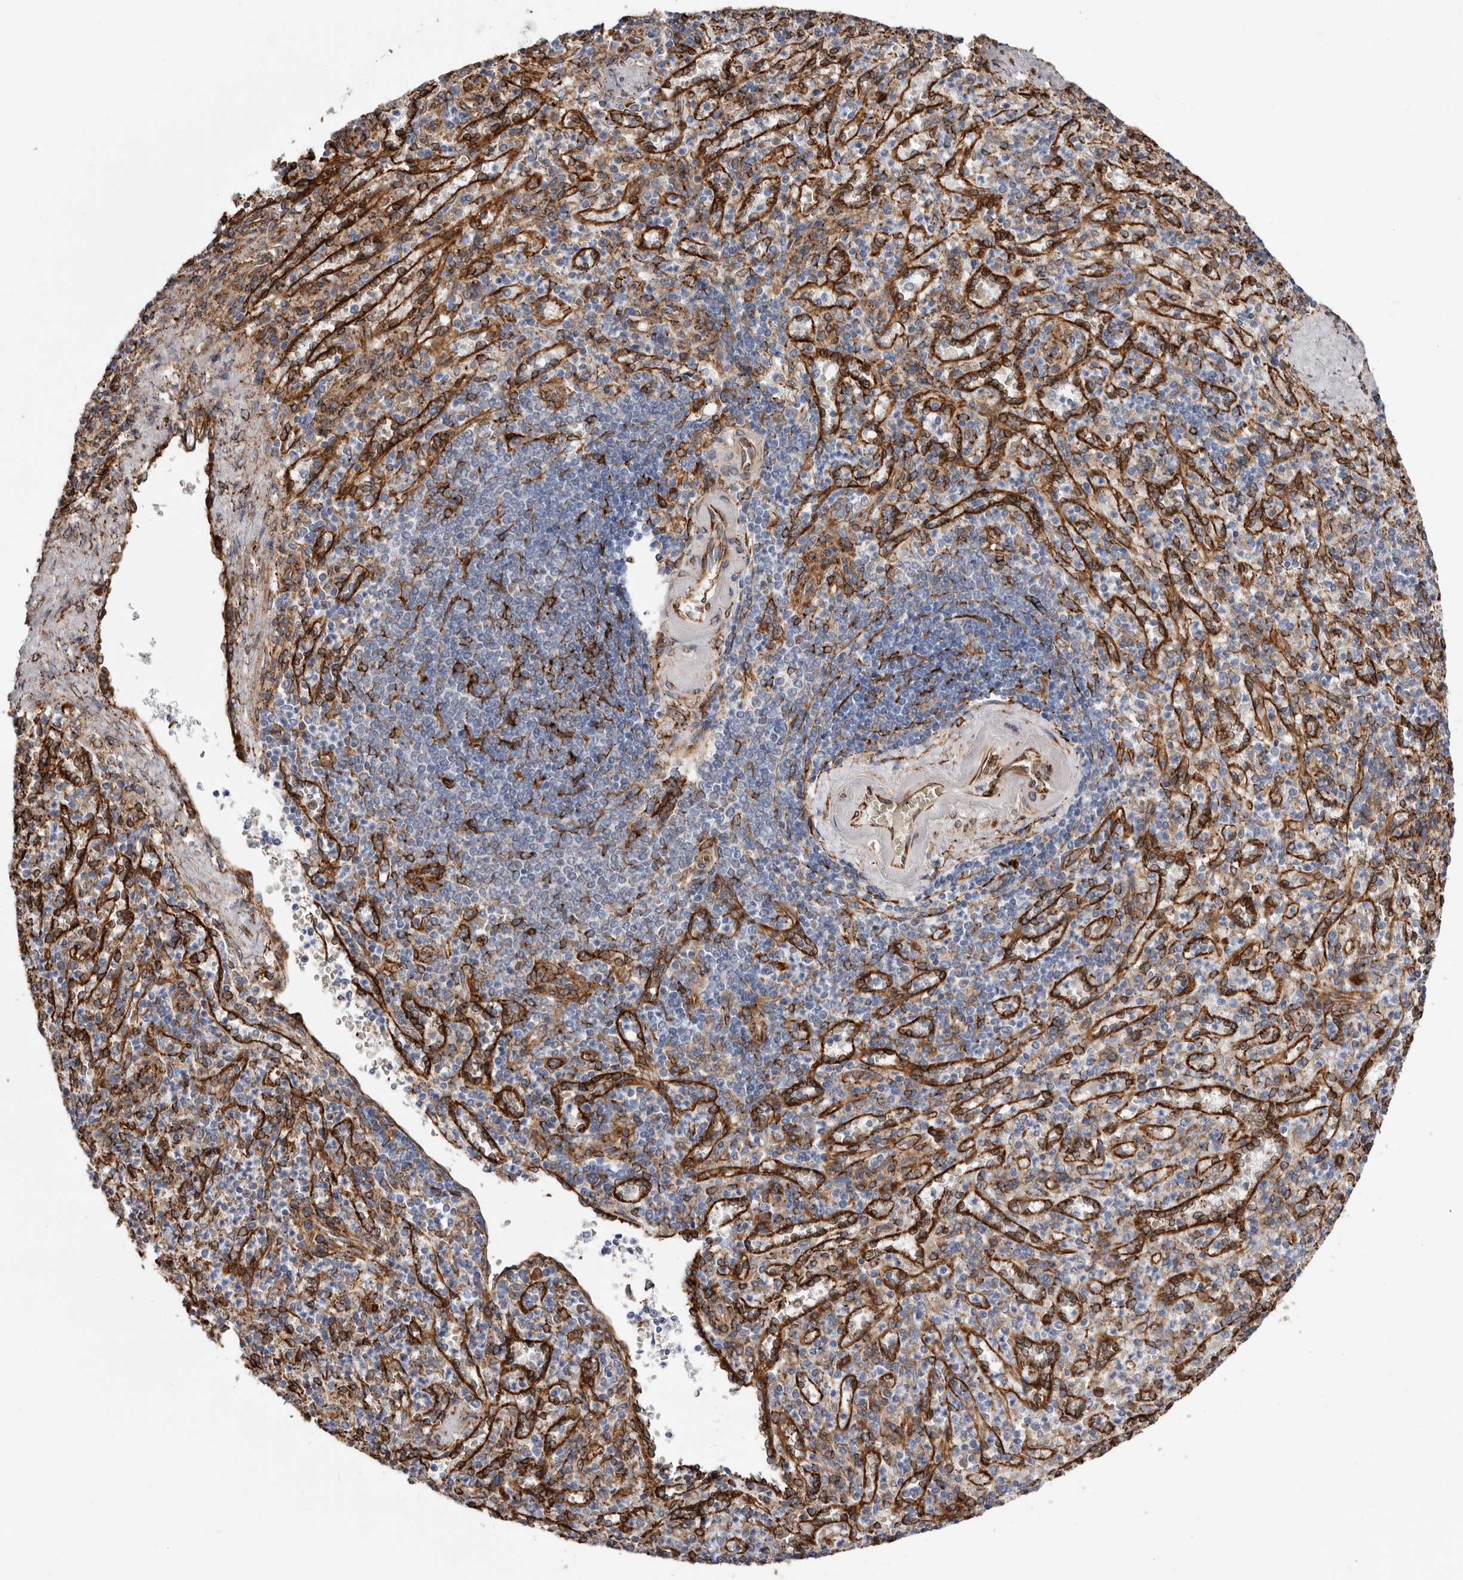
{"staining": {"intensity": "negative", "quantity": "none", "location": "none"}, "tissue": "spleen", "cell_type": "Cells in red pulp", "image_type": "normal", "snomed": [{"axis": "morphology", "description": "Normal tissue, NOS"}, {"axis": "topography", "description": "Spleen"}], "caption": "An image of human spleen is negative for staining in cells in red pulp. (Brightfield microscopy of DAB (3,3'-diaminobenzidine) immunohistochemistry at high magnification).", "gene": "SEMA3E", "patient": {"sex": "female", "age": 74}}